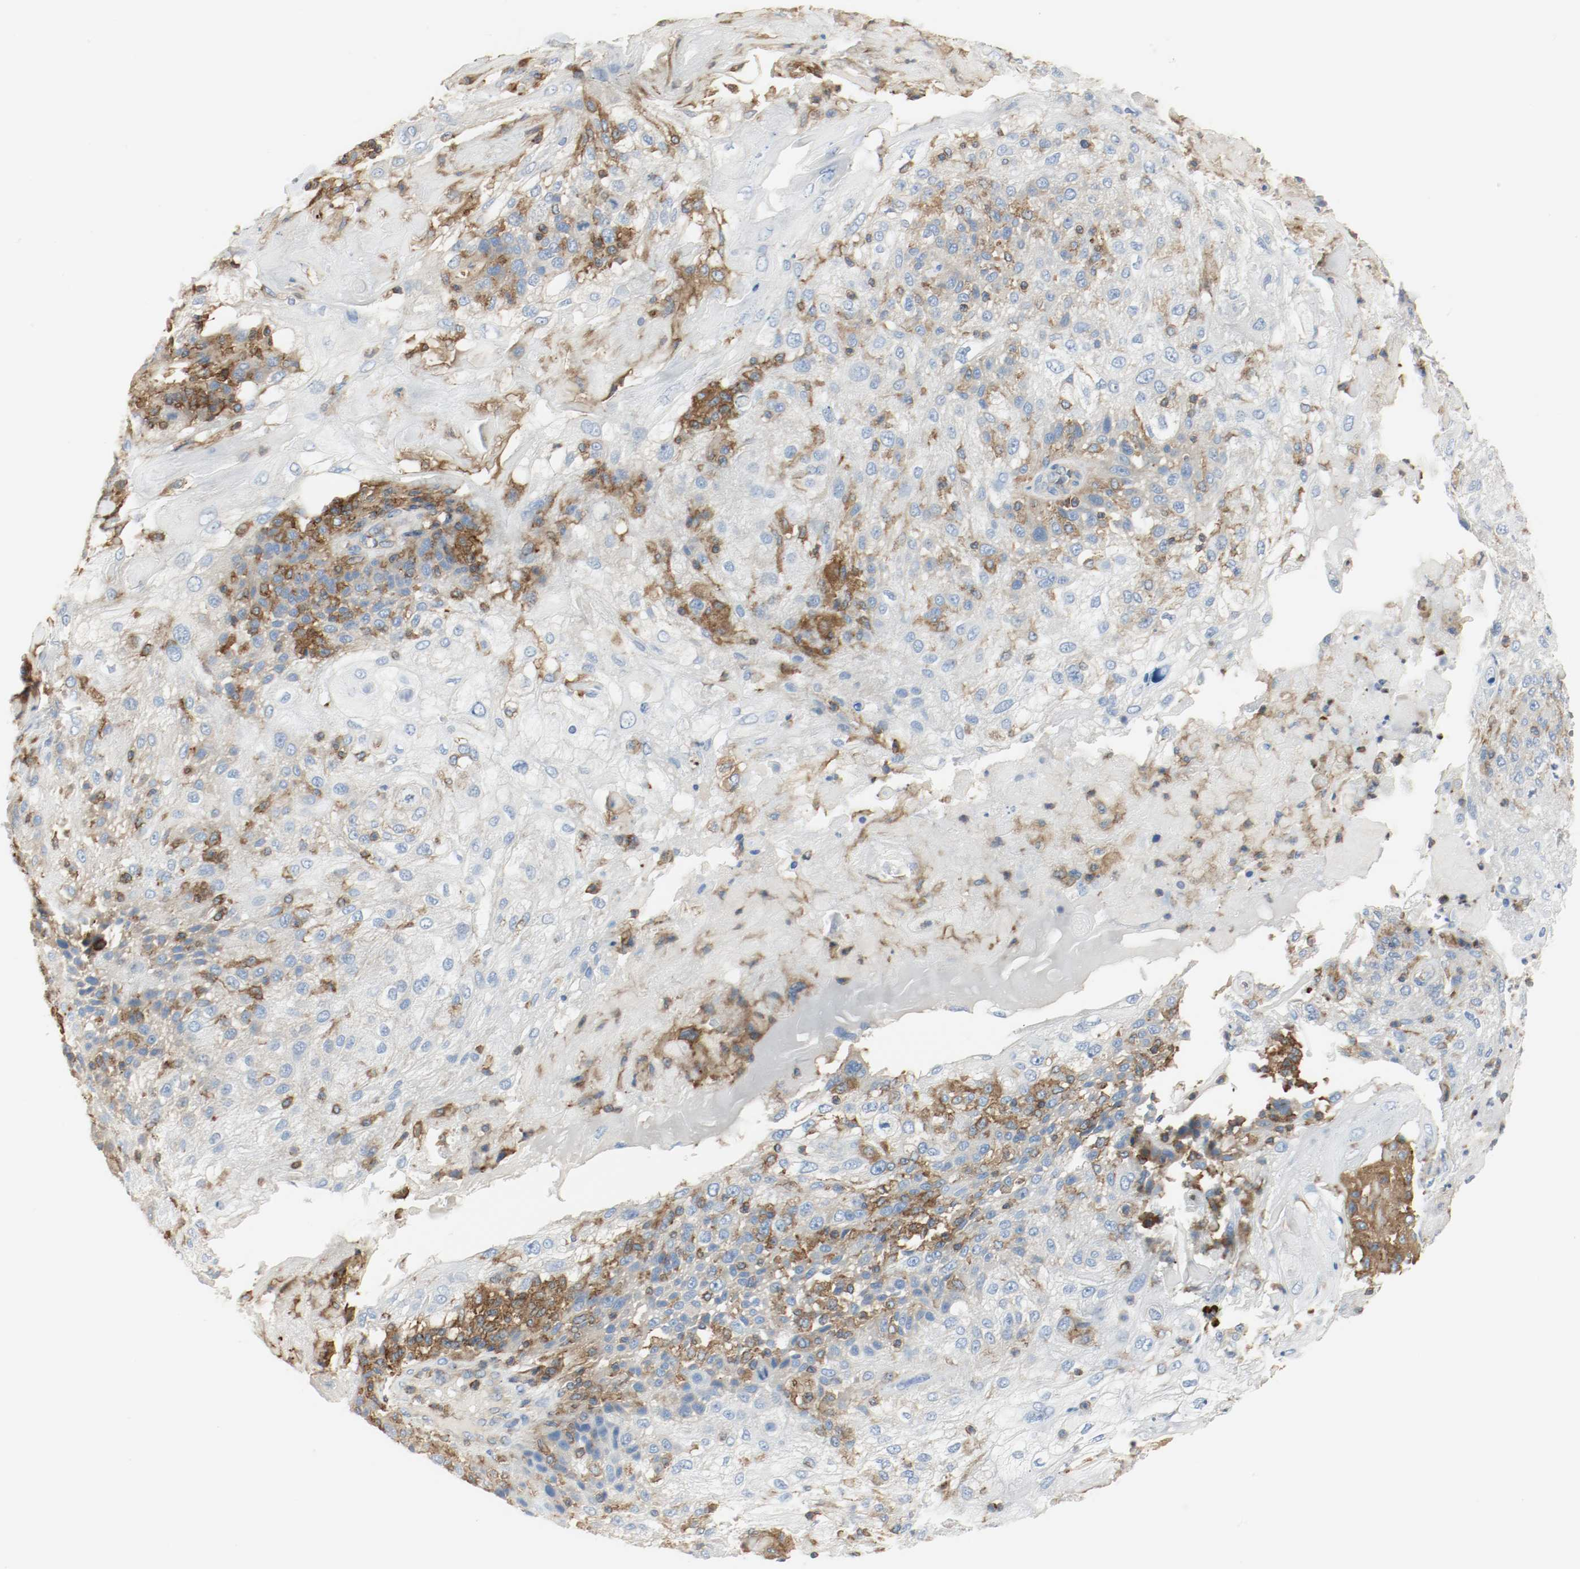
{"staining": {"intensity": "weak", "quantity": "25%-75%", "location": "cytoplasmic/membranous"}, "tissue": "skin cancer", "cell_type": "Tumor cells", "image_type": "cancer", "snomed": [{"axis": "morphology", "description": "Normal tissue, NOS"}, {"axis": "morphology", "description": "Squamous cell carcinoma, NOS"}, {"axis": "topography", "description": "Skin"}], "caption": "Tumor cells display weak cytoplasmic/membranous positivity in approximately 25%-75% of cells in skin squamous cell carcinoma.", "gene": "ARPC1B", "patient": {"sex": "female", "age": 83}}